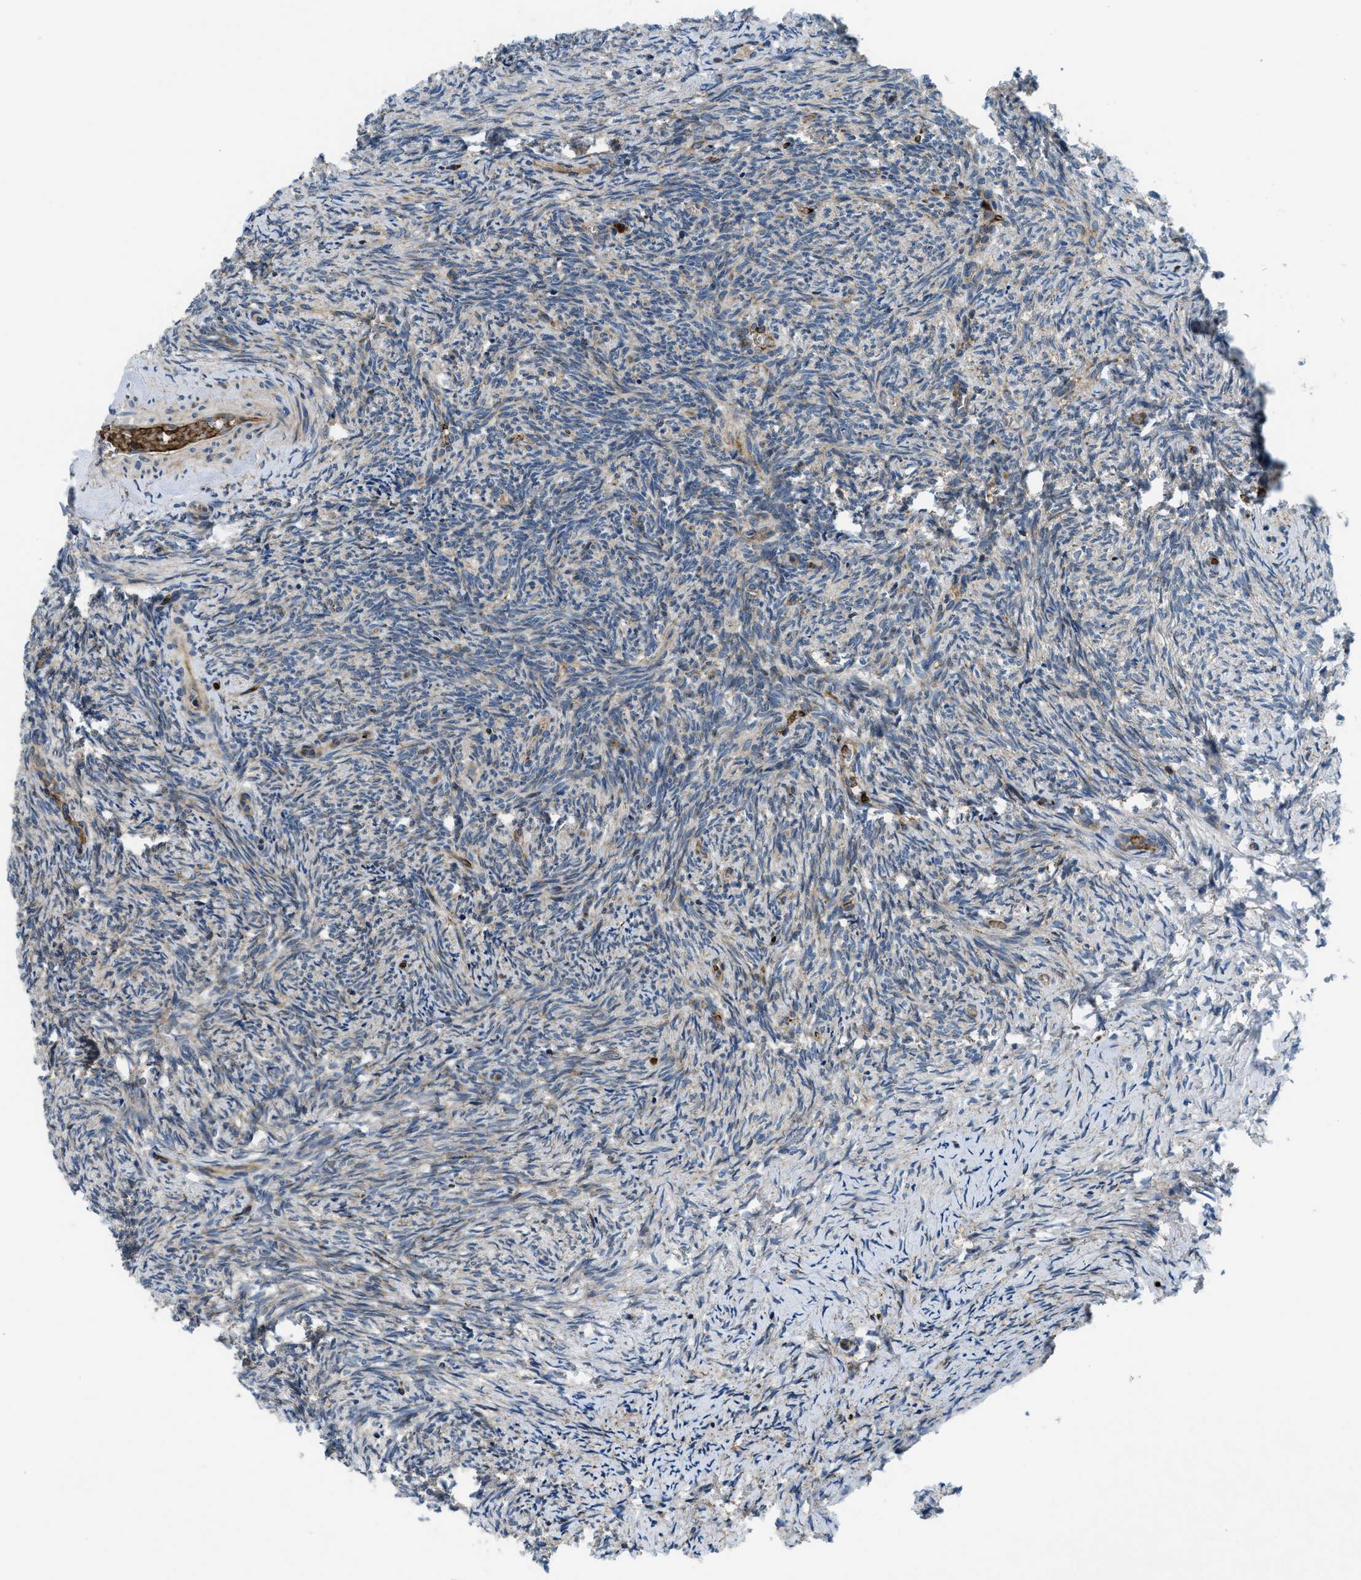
{"staining": {"intensity": "strong", "quantity": ">75%", "location": "cytoplasmic/membranous"}, "tissue": "ovary", "cell_type": "Follicle cells", "image_type": "normal", "snomed": [{"axis": "morphology", "description": "Normal tissue, NOS"}, {"axis": "topography", "description": "Ovary"}], "caption": "An image showing strong cytoplasmic/membranous positivity in about >75% of follicle cells in benign ovary, as visualized by brown immunohistochemical staining.", "gene": "CSPG4", "patient": {"sex": "female", "age": 41}}